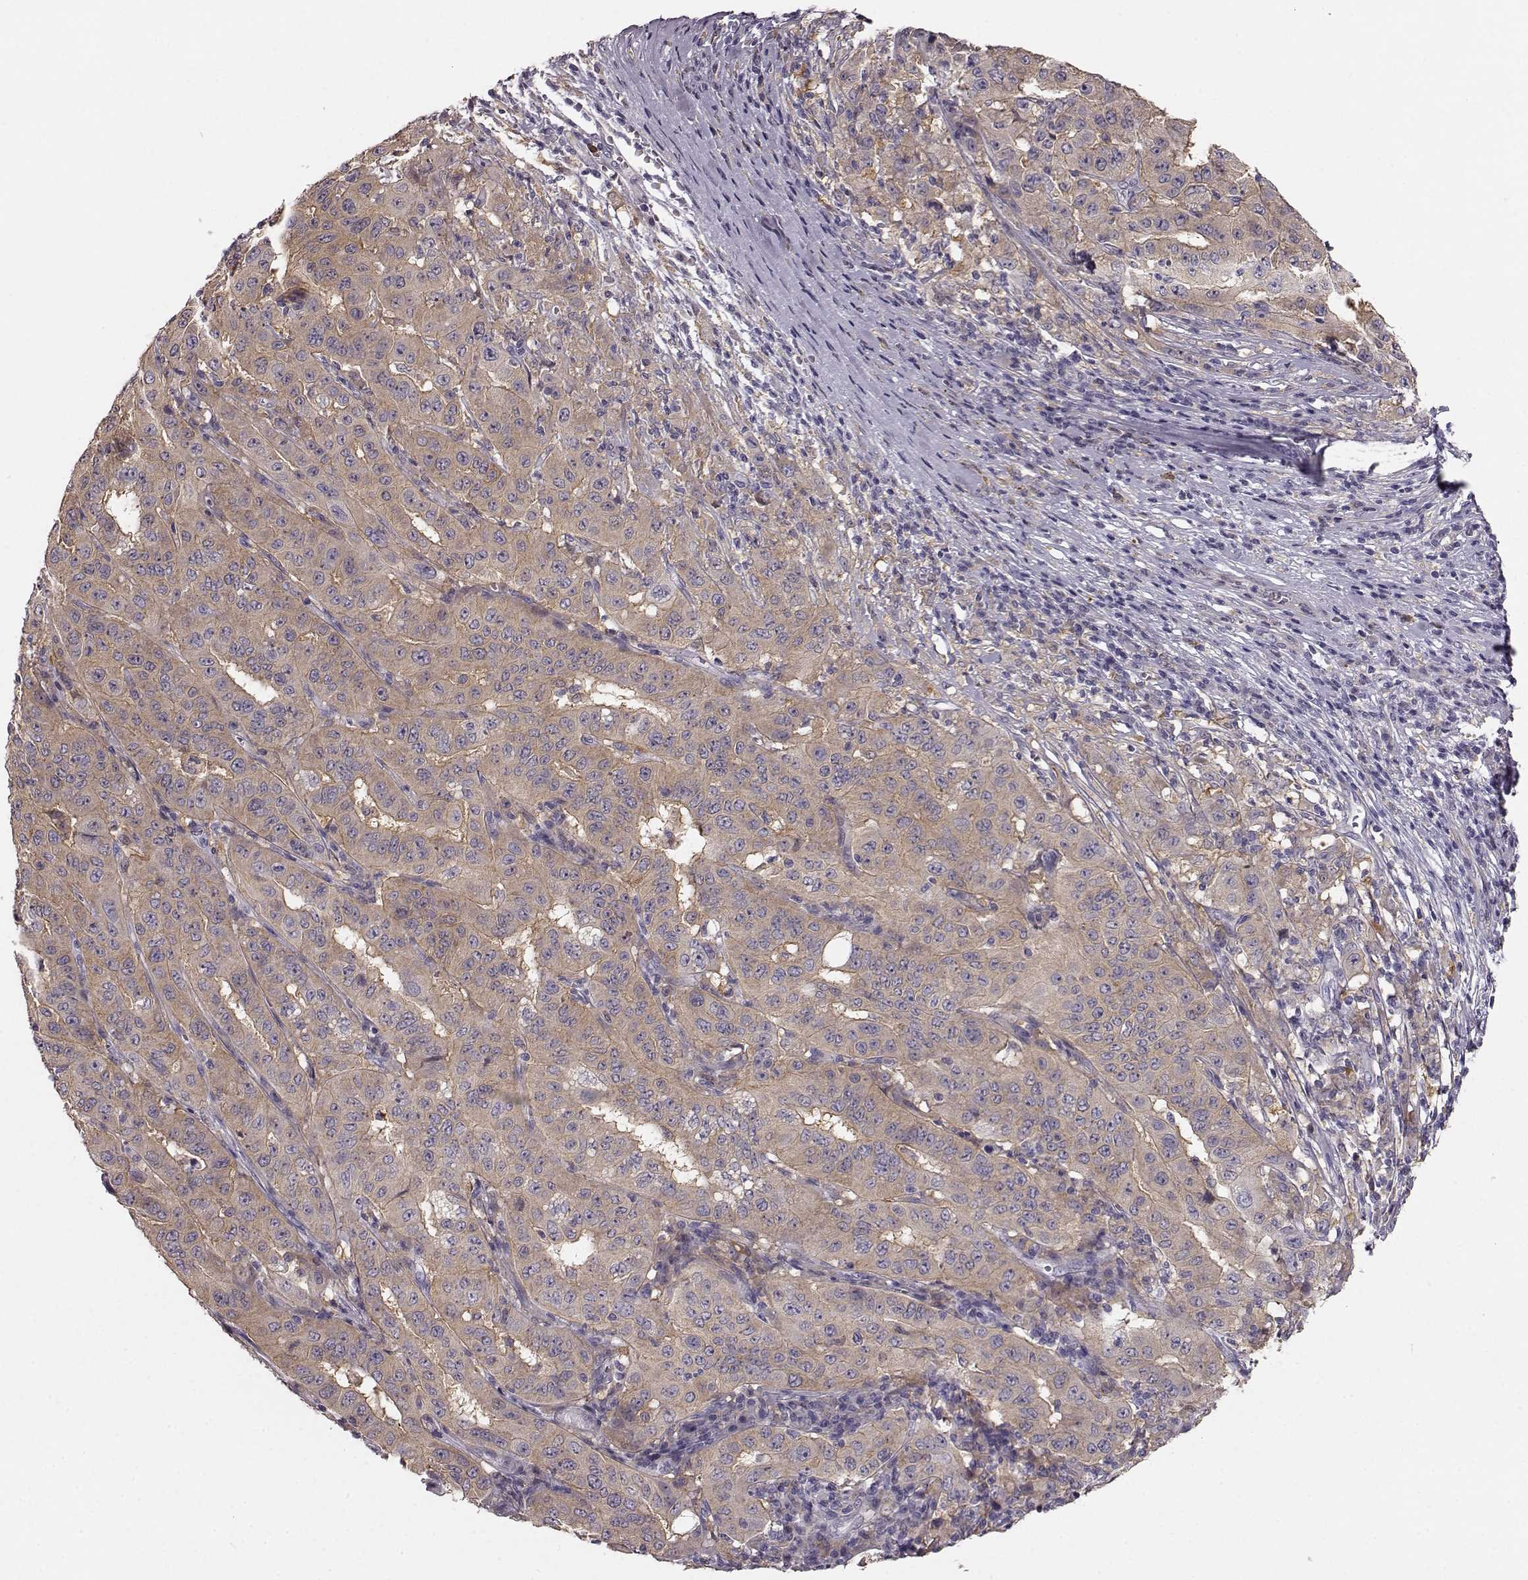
{"staining": {"intensity": "weak", "quantity": ">75%", "location": "cytoplasmic/membranous"}, "tissue": "pancreatic cancer", "cell_type": "Tumor cells", "image_type": "cancer", "snomed": [{"axis": "morphology", "description": "Adenocarcinoma, NOS"}, {"axis": "topography", "description": "Pancreas"}], "caption": "Immunohistochemical staining of pancreatic cancer demonstrates low levels of weak cytoplasmic/membranous protein positivity in approximately >75% of tumor cells.", "gene": "GPR50", "patient": {"sex": "male", "age": 63}}